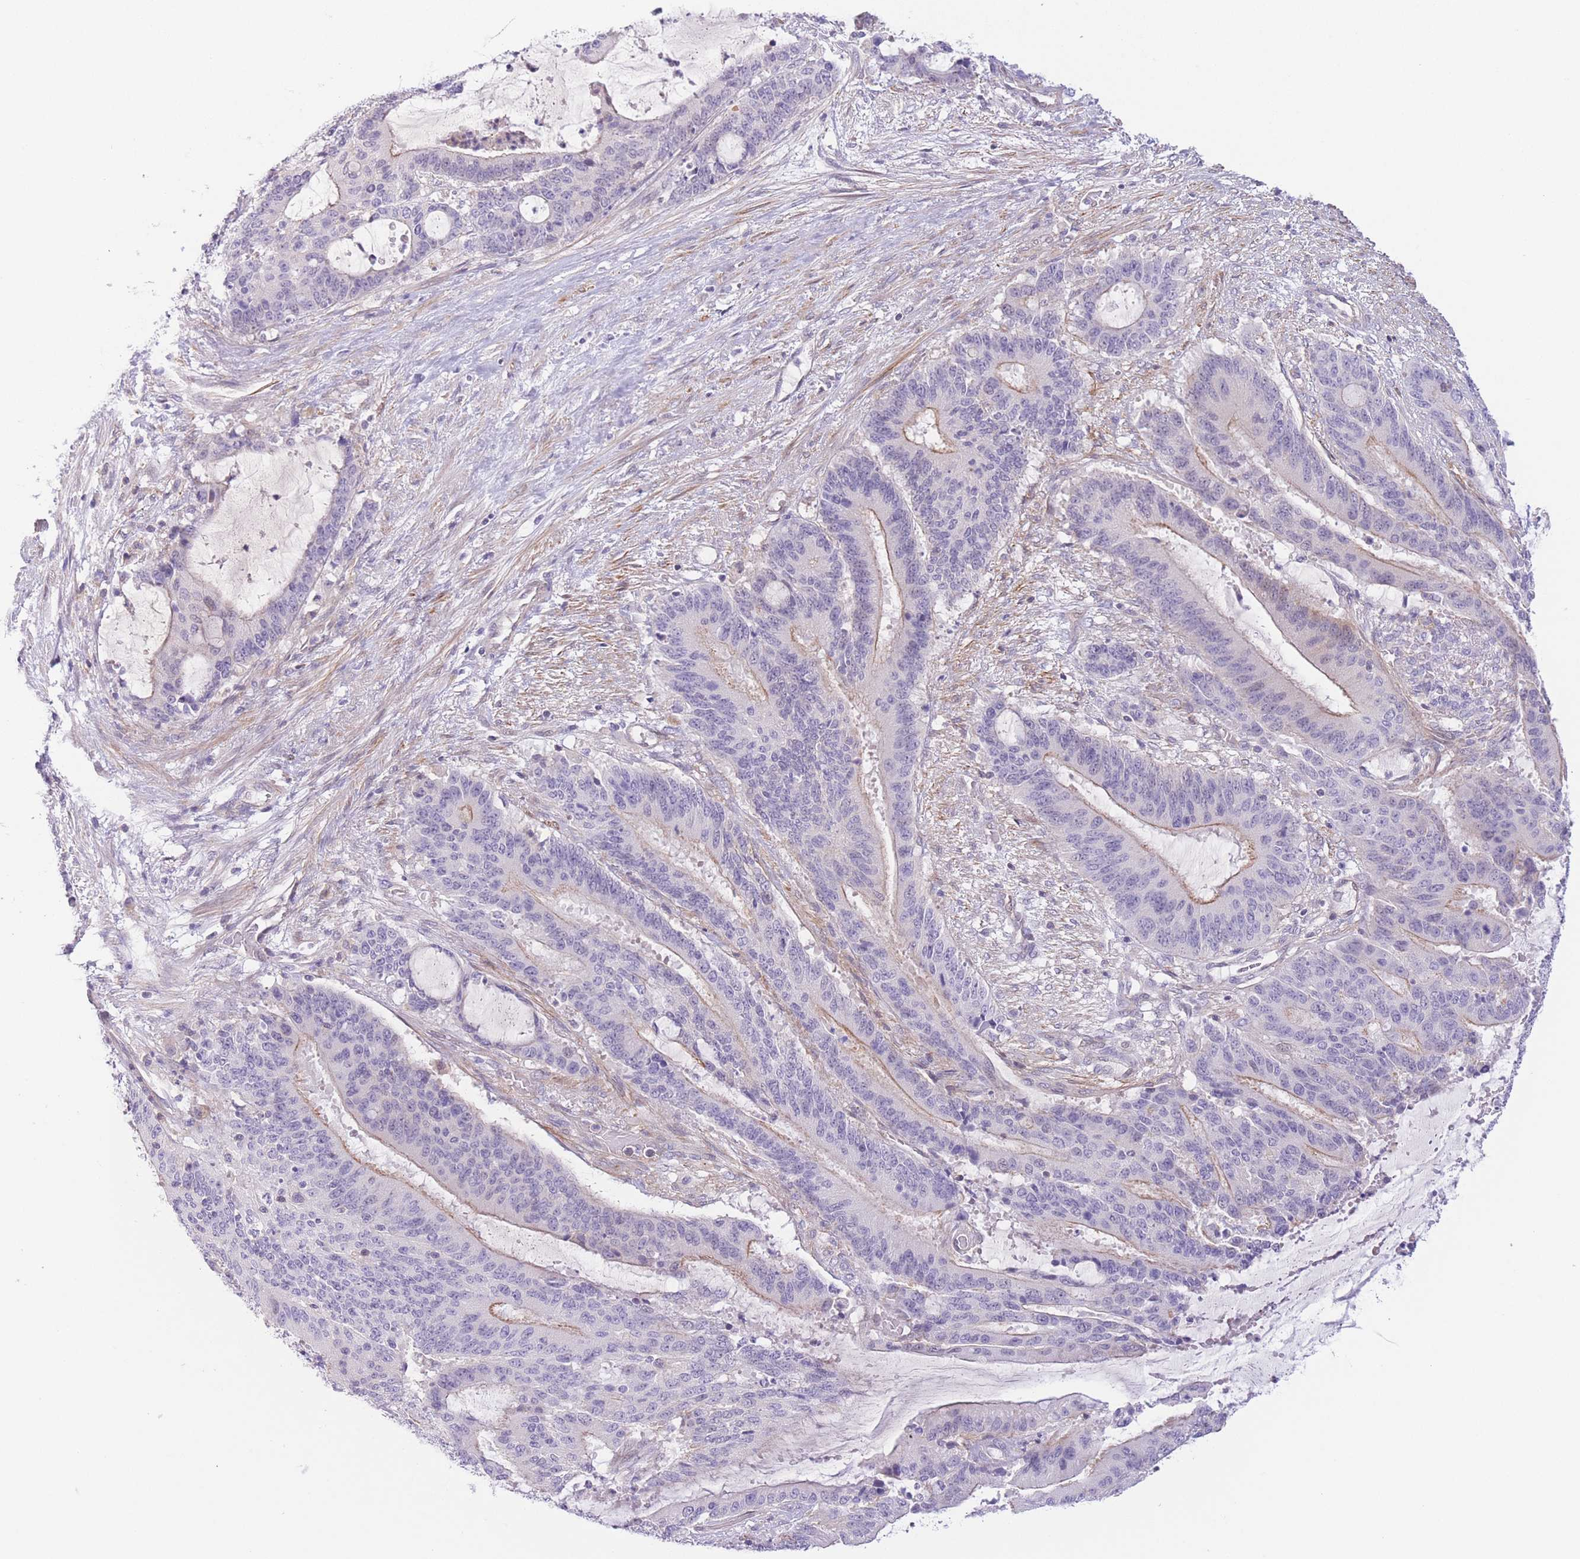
{"staining": {"intensity": "weak", "quantity": "25%-75%", "location": "cytoplasmic/membranous"}, "tissue": "liver cancer", "cell_type": "Tumor cells", "image_type": "cancer", "snomed": [{"axis": "morphology", "description": "Normal tissue, NOS"}, {"axis": "morphology", "description": "Cholangiocarcinoma"}, {"axis": "topography", "description": "Liver"}, {"axis": "topography", "description": "Peripheral nerve tissue"}], "caption": "Liver cancer (cholangiocarcinoma) tissue demonstrates weak cytoplasmic/membranous staining in about 25%-75% of tumor cells, visualized by immunohistochemistry. (Brightfield microscopy of DAB IHC at high magnification).", "gene": "C9orf152", "patient": {"sex": "female", "age": 73}}